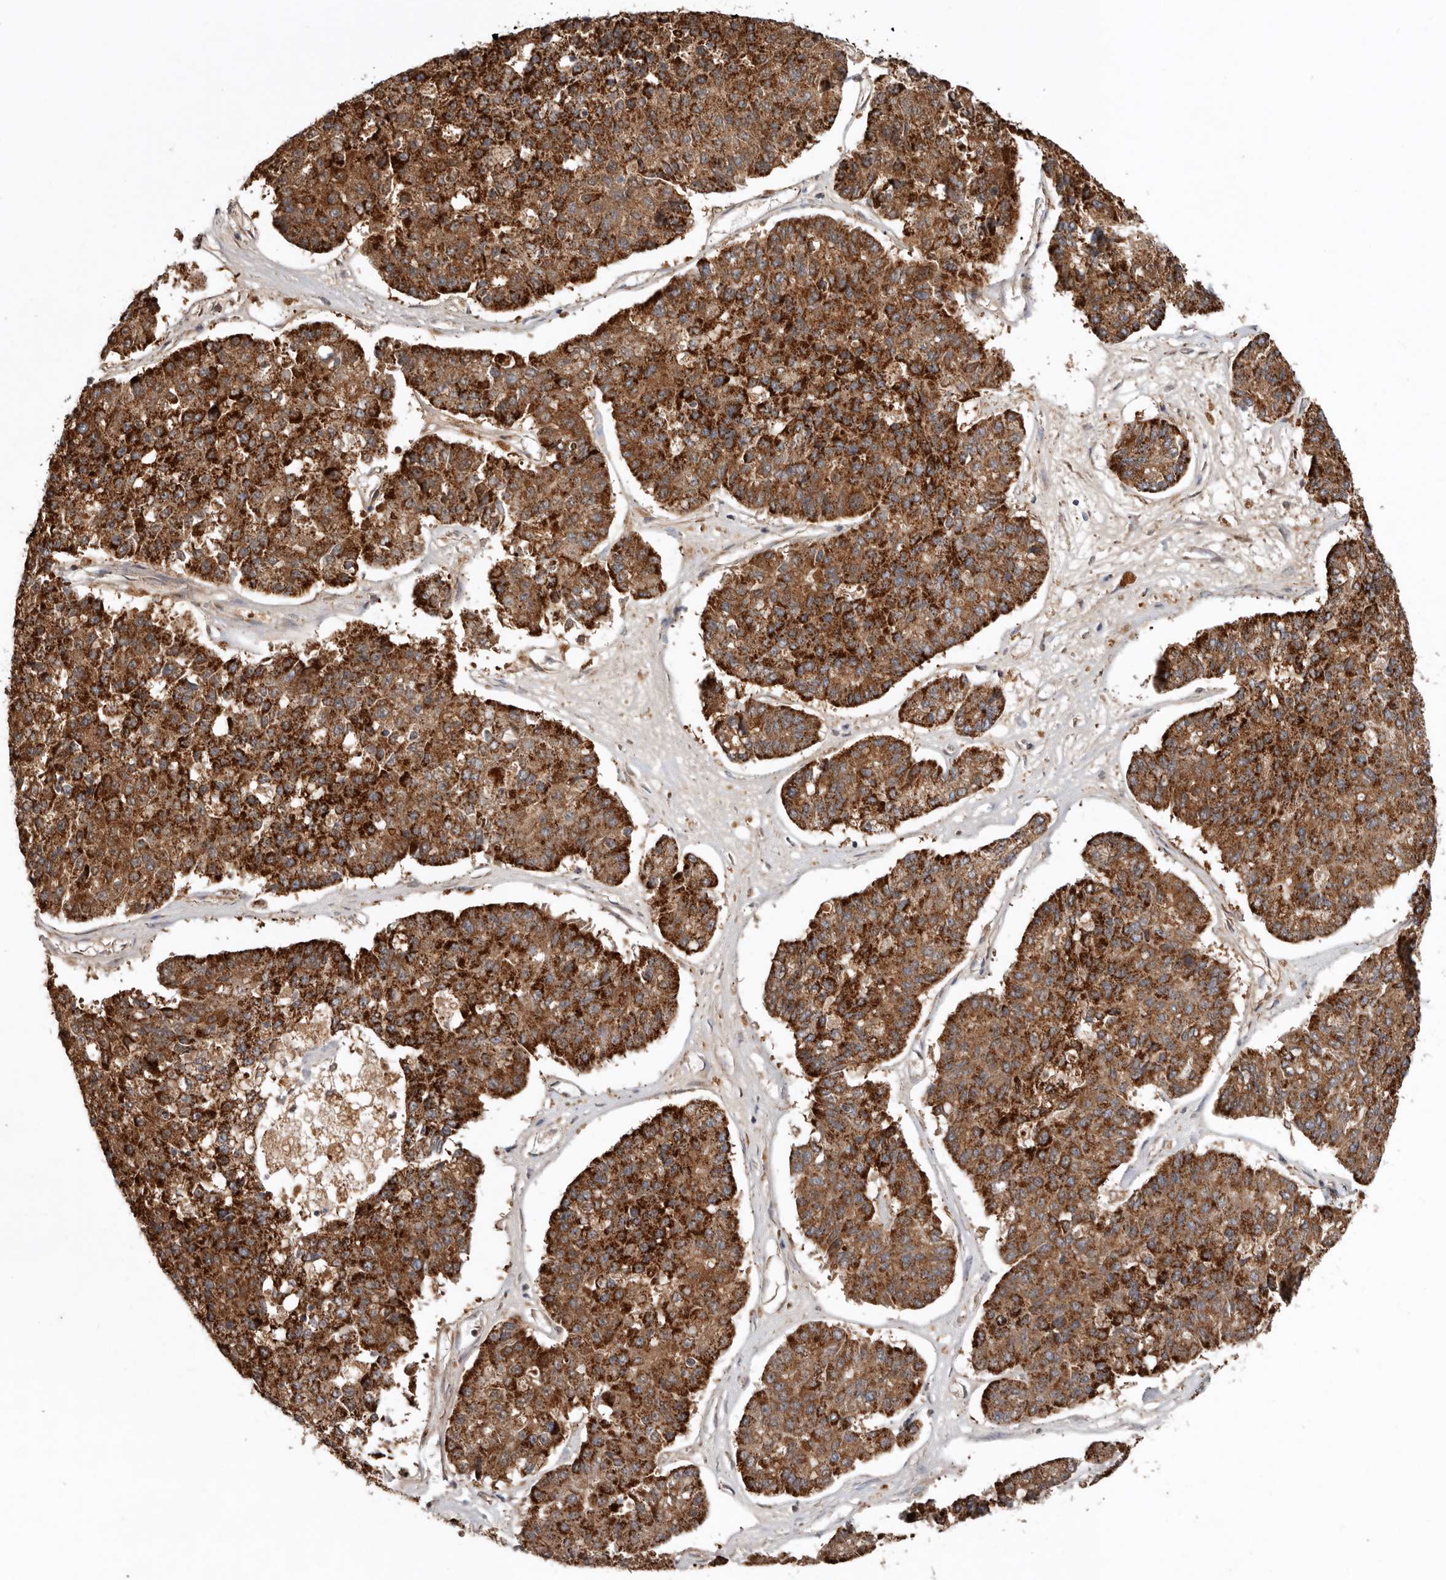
{"staining": {"intensity": "strong", "quantity": ">75%", "location": "cytoplasmic/membranous"}, "tissue": "pancreatic cancer", "cell_type": "Tumor cells", "image_type": "cancer", "snomed": [{"axis": "morphology", "description": "Adenocarcinoma, NOS"}, {"axis": "topography", "description": "Pancreas"}], "caption": "Human pancreatic adenocarcinoma stained with a brown dye shows strong cytoplasmic/membranous positive expression in approximately >75% of tumor cells.", "gene": "PROKR1", "patient": {"sex": "male", "age": 50}}